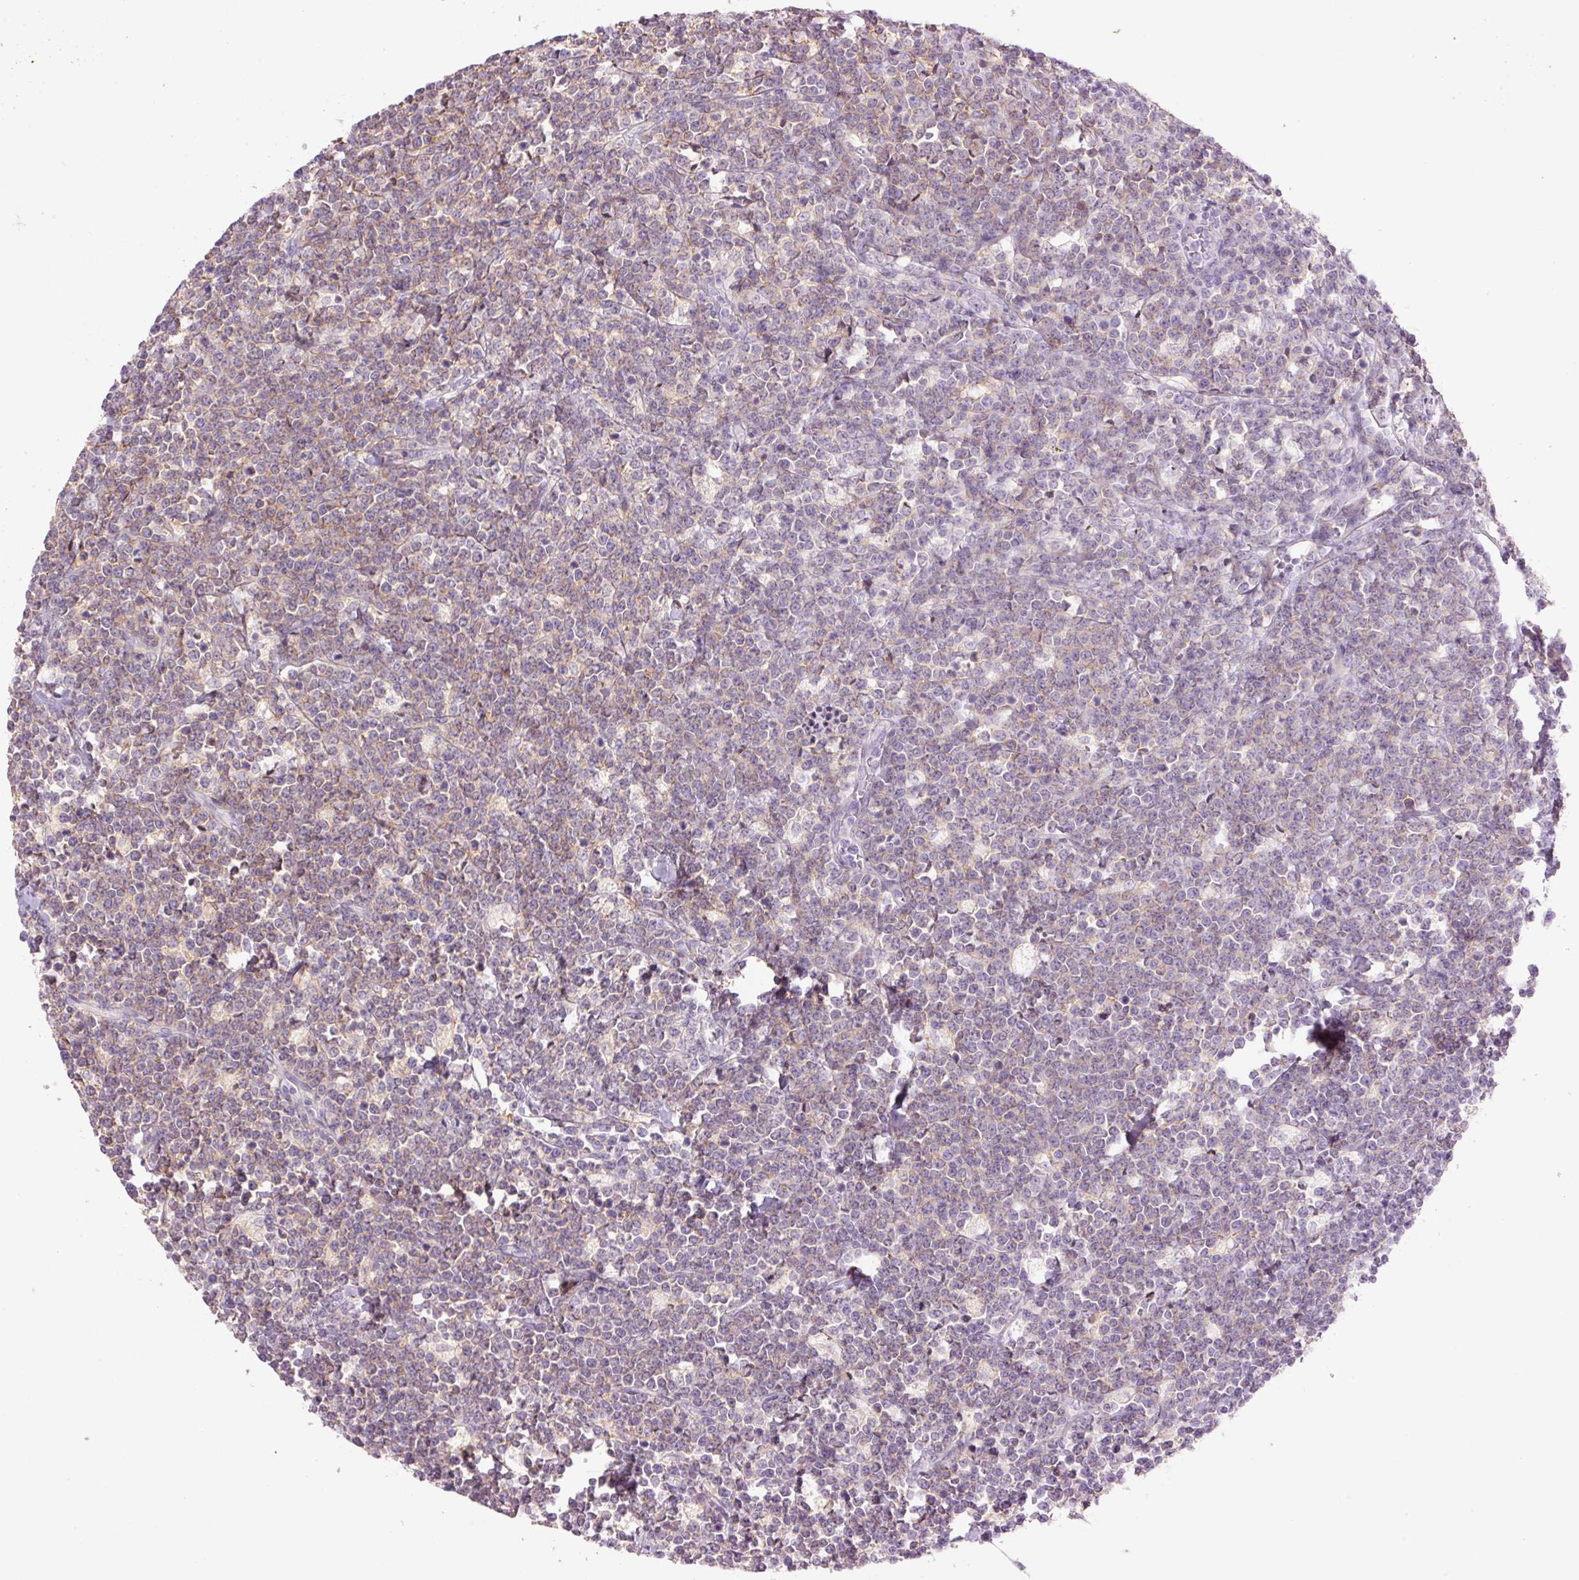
{"staining": {"intensity": "moderate", "quantity": "25%-75%", "location": "cytoplasmic/membranous"}, "tissue": "lymphoma", "cell_type": "Tumor cells", "image_type": "cancer", "snomed": [{"axis": "morphology", "description": "Malignant lymphoma, non-Hodgkin's type, High grade"}, {"axis": "topography", "description": "Small intestine"}], "caption": "Protein analysis of malignant lymphoma, non-Hodgkin's type (high-grade) tissue demonstrates moderate cytoplasmic/membranous expression in about 25%-75% of tumor cells.", "gene": "SLC1A4", "patient": {"sex": "male", "age": 8}}